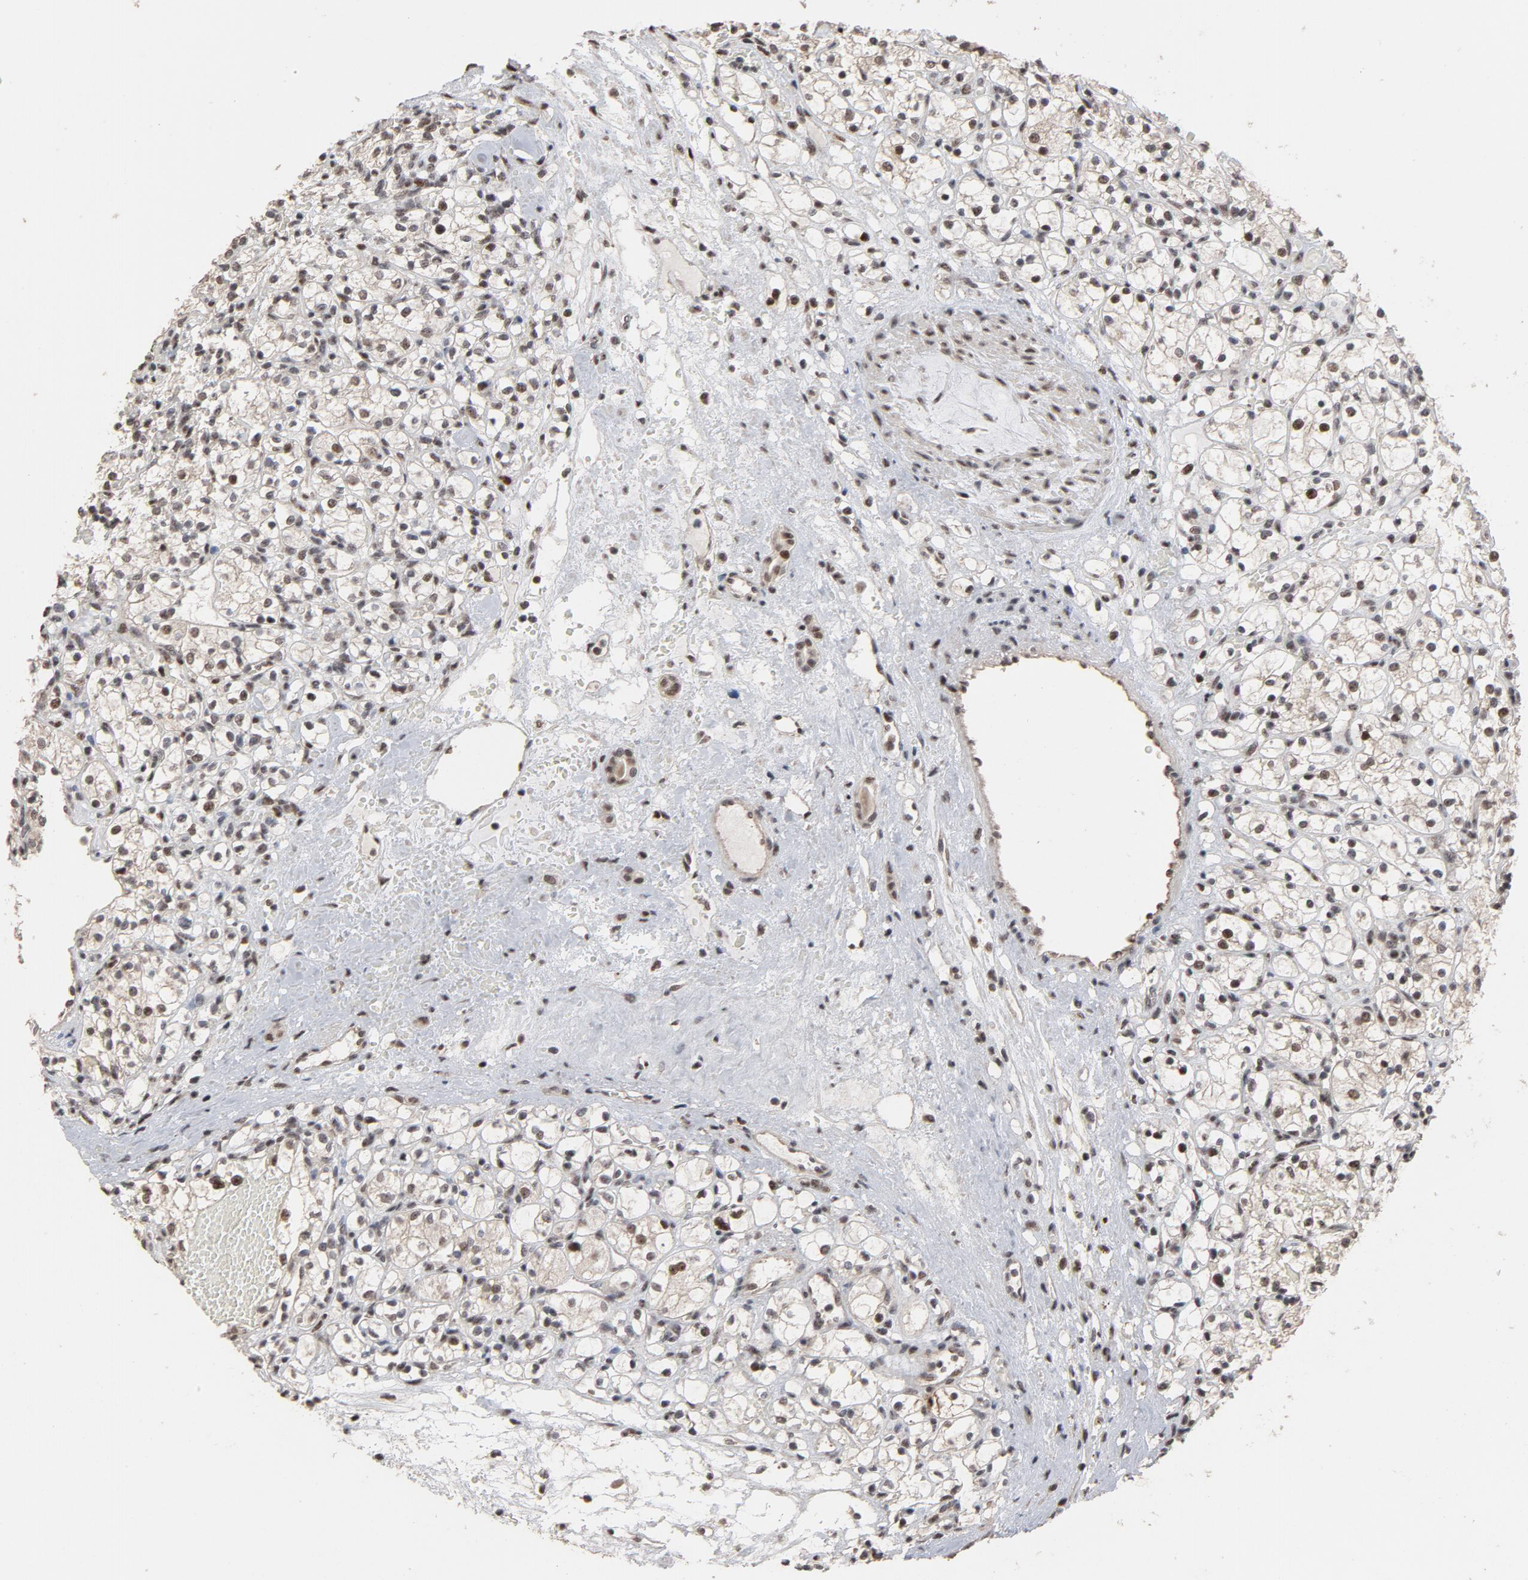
{"staining": {"intensity": "moderate", "quantity": "25%-75%", "location": "nuclear"}, "tissue": "renal cancer", "cell_type": "Tumor cells", "image_type": "cancer", "snomed": [{"axis": "morphology", "description": "Adenocarcinoma, NOS"}, {"axis": "topography", "description": "Kidney"}], "caption": "This photomicrograph shows immunohistochemistry (IHC) staining of human renal cancer (adenocarcinoma), with medium moderate nuclear expression in about 25%-75% of tumor cells.", "gene": "TP53RK", "patient": {"sex": "female", "age": 60}}